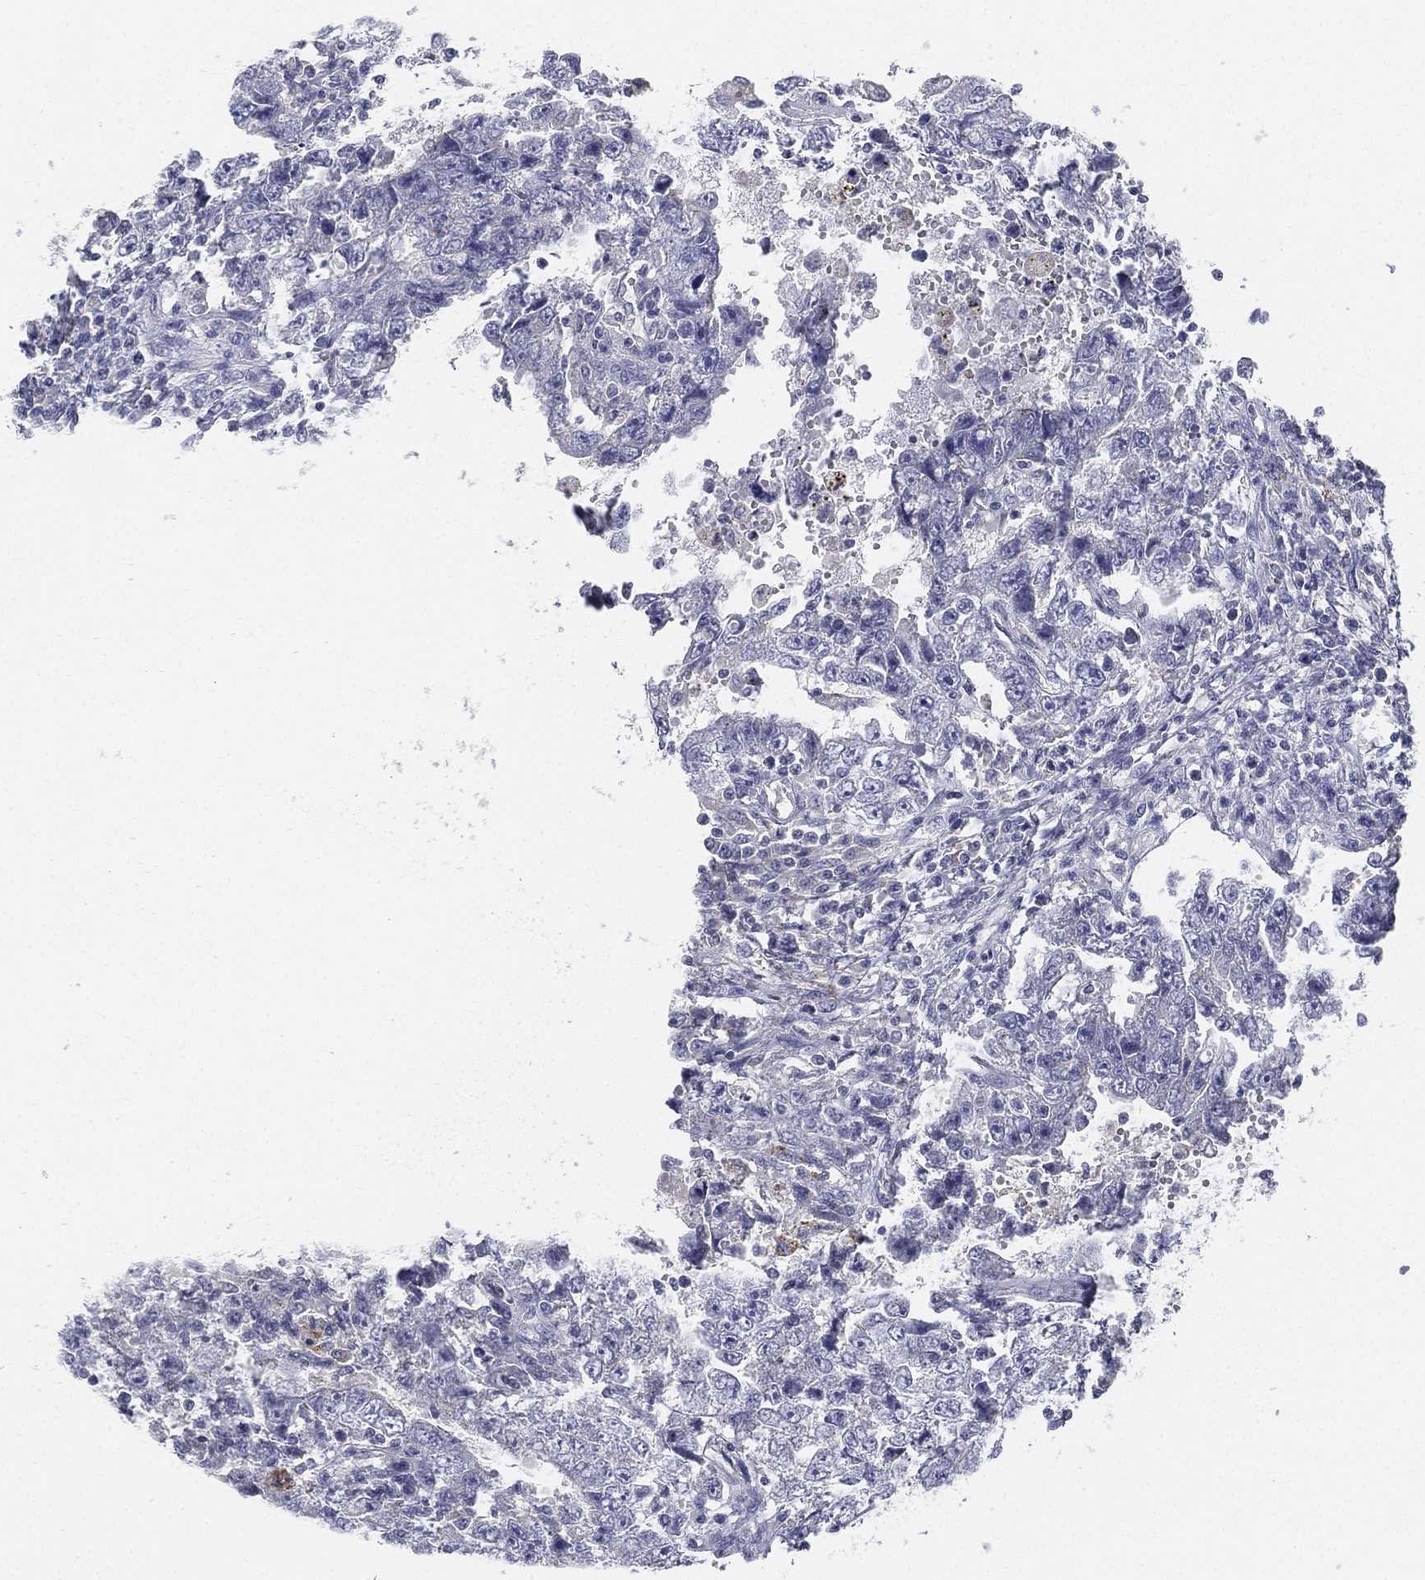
{"staining": {"intensity": "negative", "quantity": "none", "location": "none"}, "tissue": "testis cancer", "cell_type": "Tumor cells", "image_type": "cancer", "snomed": [{"axis": "morphology", "description": "Carcinoma, Embryonal, NOS"}, {"axis": "topography", "description": "Testis"}], "caption": "A high-resolution photomicrograph shows immunohistochemistry (IHC) staining of testis cancer, which reveals no significant expression in tumor cells. Nuclei are stained in blue.", "gene": "C5orf46", "patient": {"sex": "male", "age": 26}}